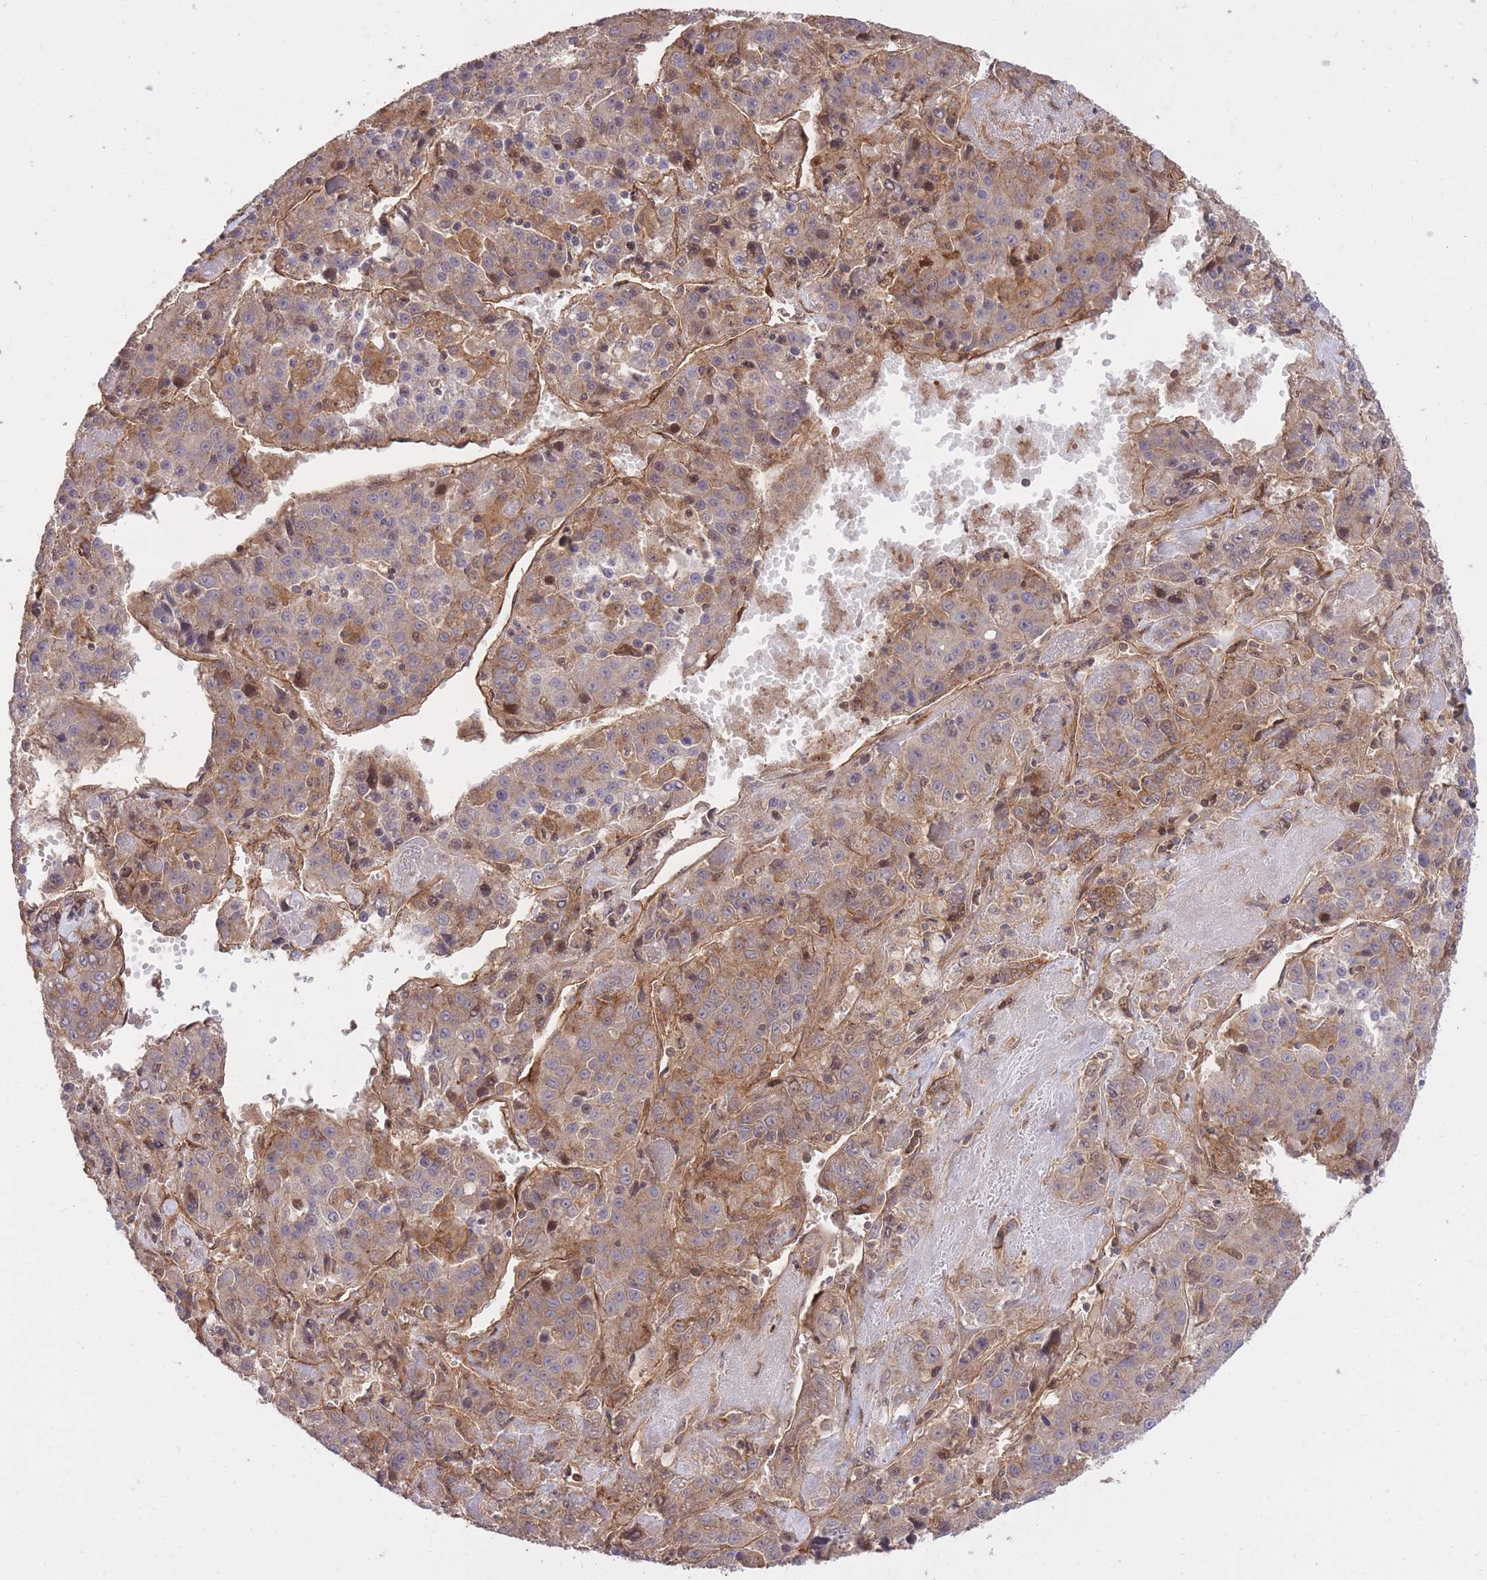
{"staining": {"intensity": "moderate", "quantity": "<25%", "location": "cytoplasmic/membranous"}, "tissue": "liver cancer", "cell_type": "Tumor cells", "image_type": "cancer", "snomed": [{"axis": "morphology", "description": "Carcinoma, Hepatocellular, NOS"}, {"axis": "topography", "description": "Liver"}], "caption": "High-magnification brightfield microscopy of liver cancer stained with DAB (3,3'-diaminobenzidine) (brown) and counterstained with hematoxylin (blue). tumor cells exhibit moderate cytoplasmic/membranous expression is present in approximately<25% of cells.", "gene": "PLD1", "patient": {"sex": "female", "age": 53}}